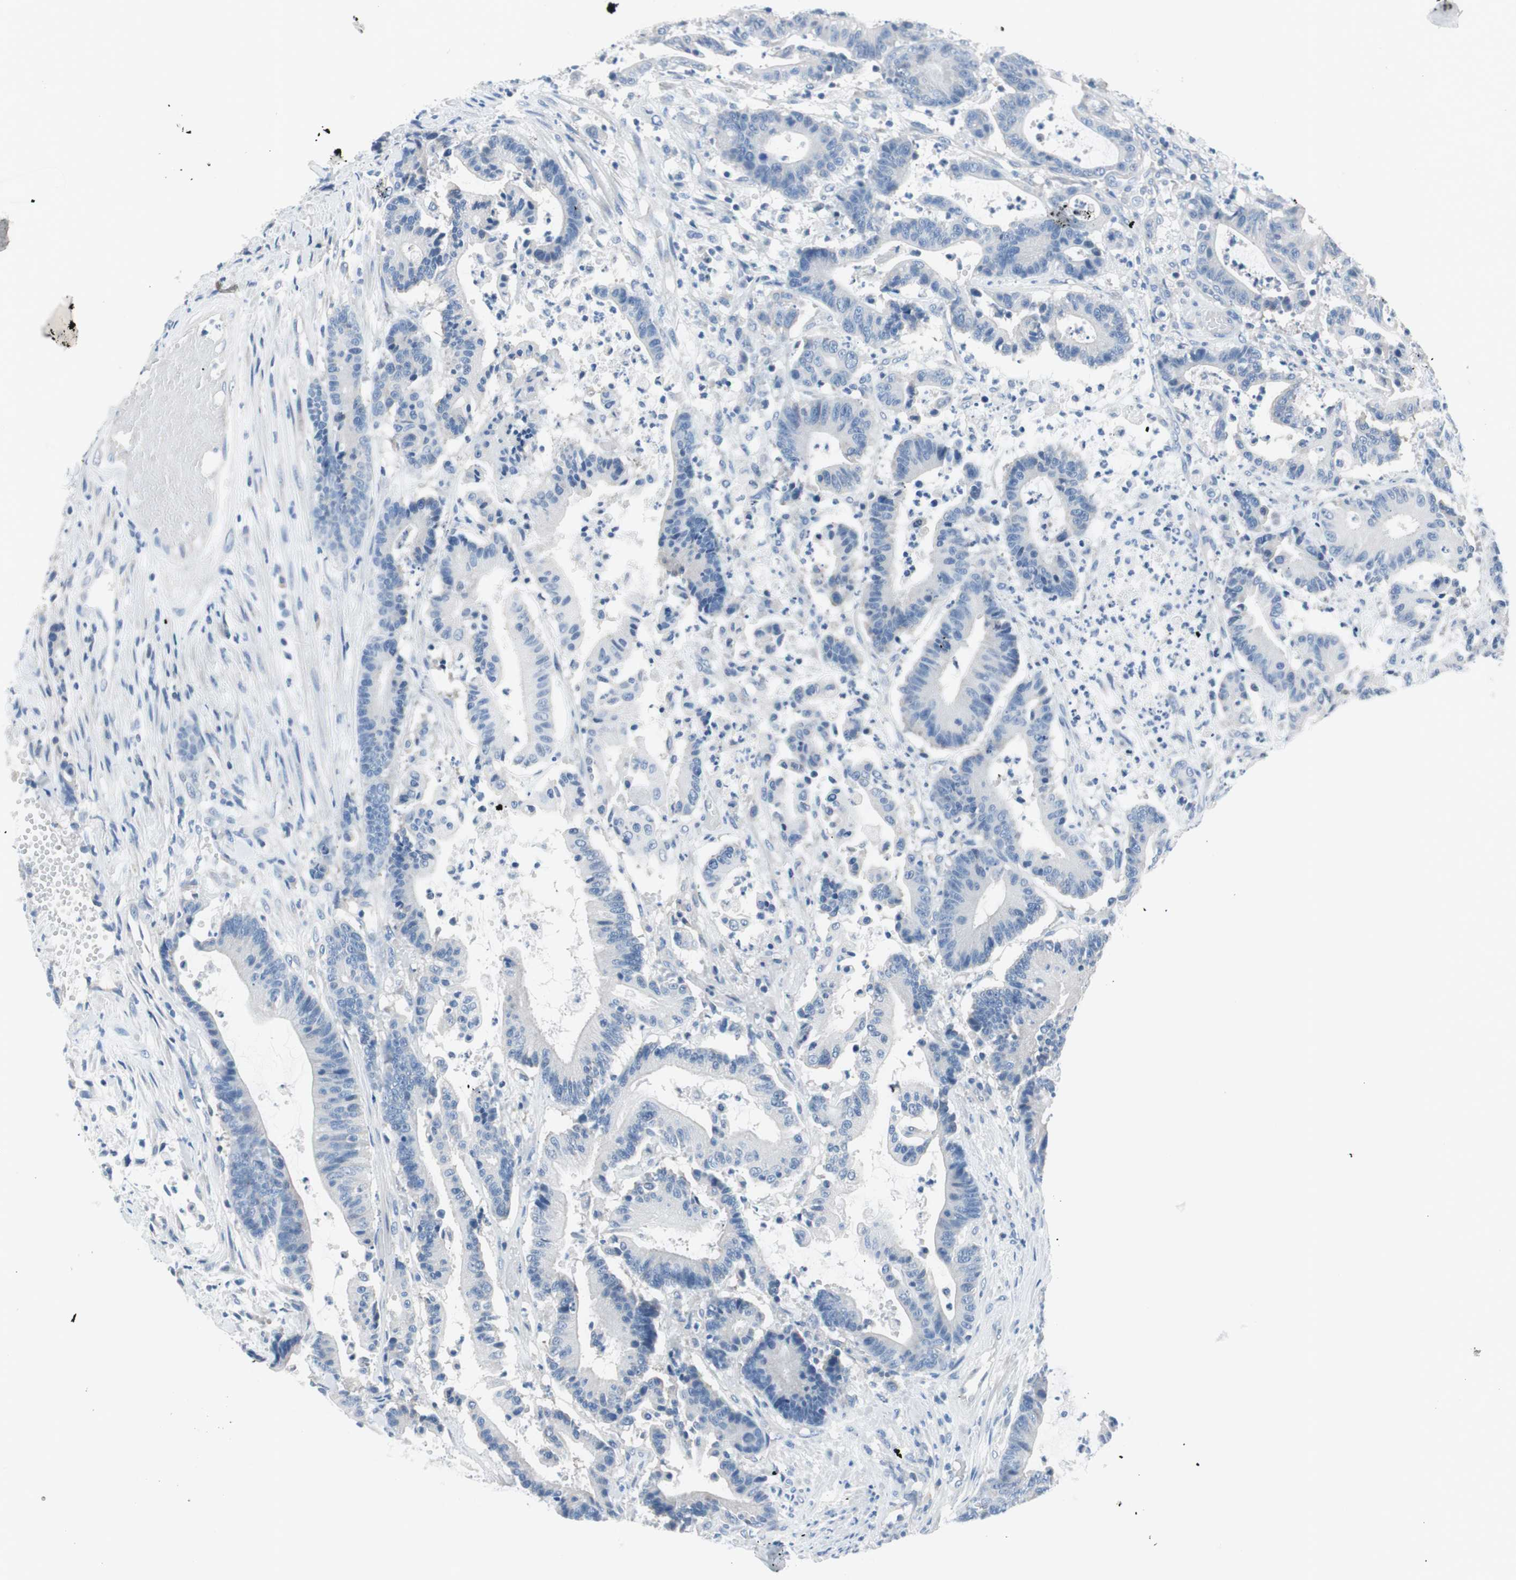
{"staining": {"intensity": "negative", "quantity": "none", "location": "none"}, "tissue": "colorectal cancer", "cell_type": "Tumor cells", "image_type": "cancer", "snomed": [{"axis": "morphology", "description": "Adenocarcinoma, NOS"}, {"axis": "topography", "description": "Colon"}], "caption": "Immunohistochemical staining of human adenocarcinoma (colorectal) shows no significant positivity in tumor cells. Brightfield microscopy of immunohistochemistry stained with DAB (brown) and hematoxylin (blue), captured at high magnification.", "gene": "EVA1A", "patient": {"sex": "female", "age": 84}}